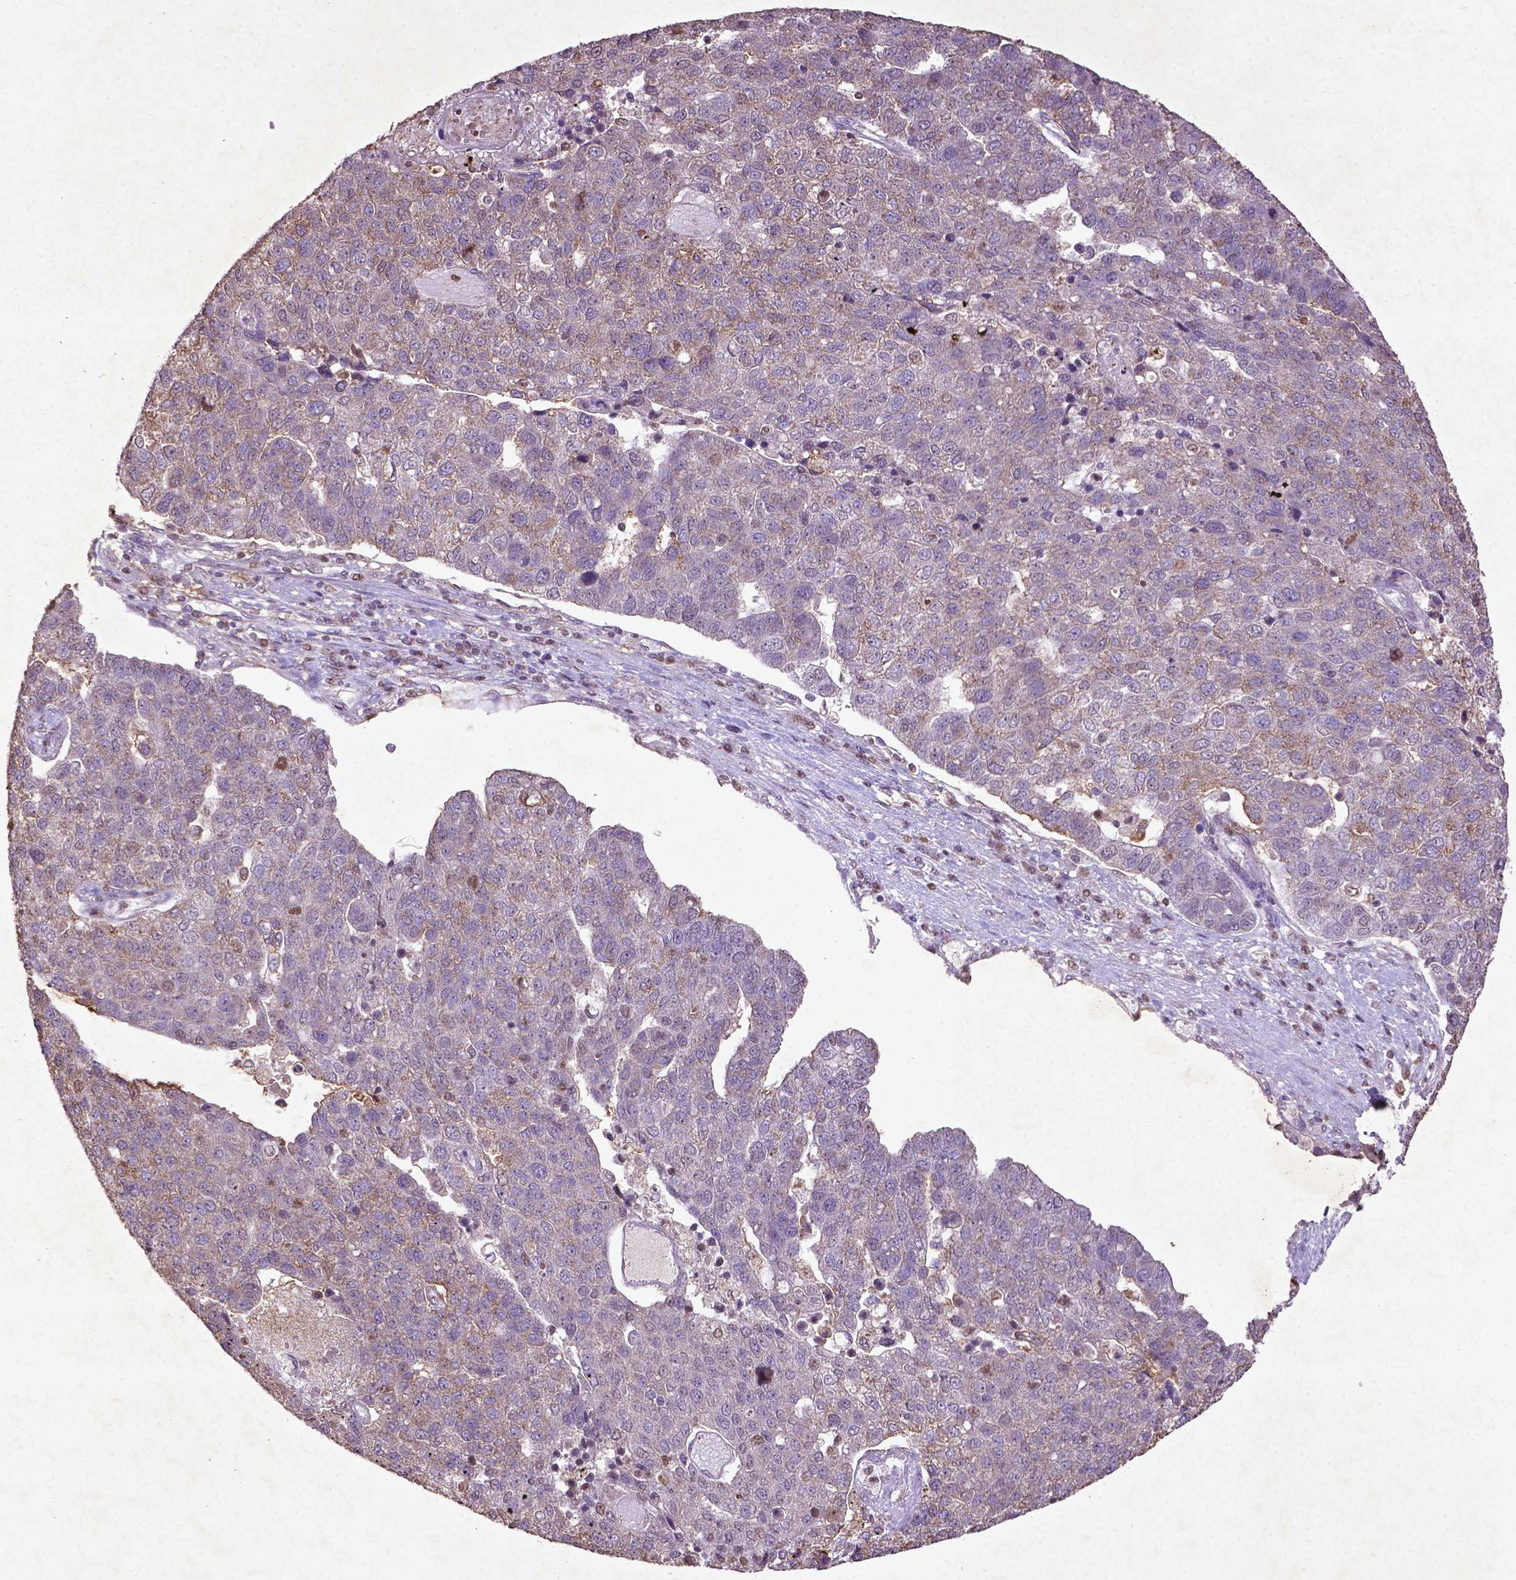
{"staining": {"intensity": "weak", "quantity": "25%-75%", "location": "cytoplasmic/membranous"}, "tissue": "pancreatic cancer", "cell_type": "Tumor cells", "image_type": "cancer", "snomed": [{"axis": "morphology", "description": "Adenocarcinoma, NOS"}, {"axis": "topography", "description": "Pancreas"}], "caption": "Adenocarcinoma (pancreatic) stained with a brown dye shows weak cytoplasmic/membranous positive expression in about 25%-75% of tumor cells.", "gene": "MTOR", "patient": {"sex": "female", "age": 61}}